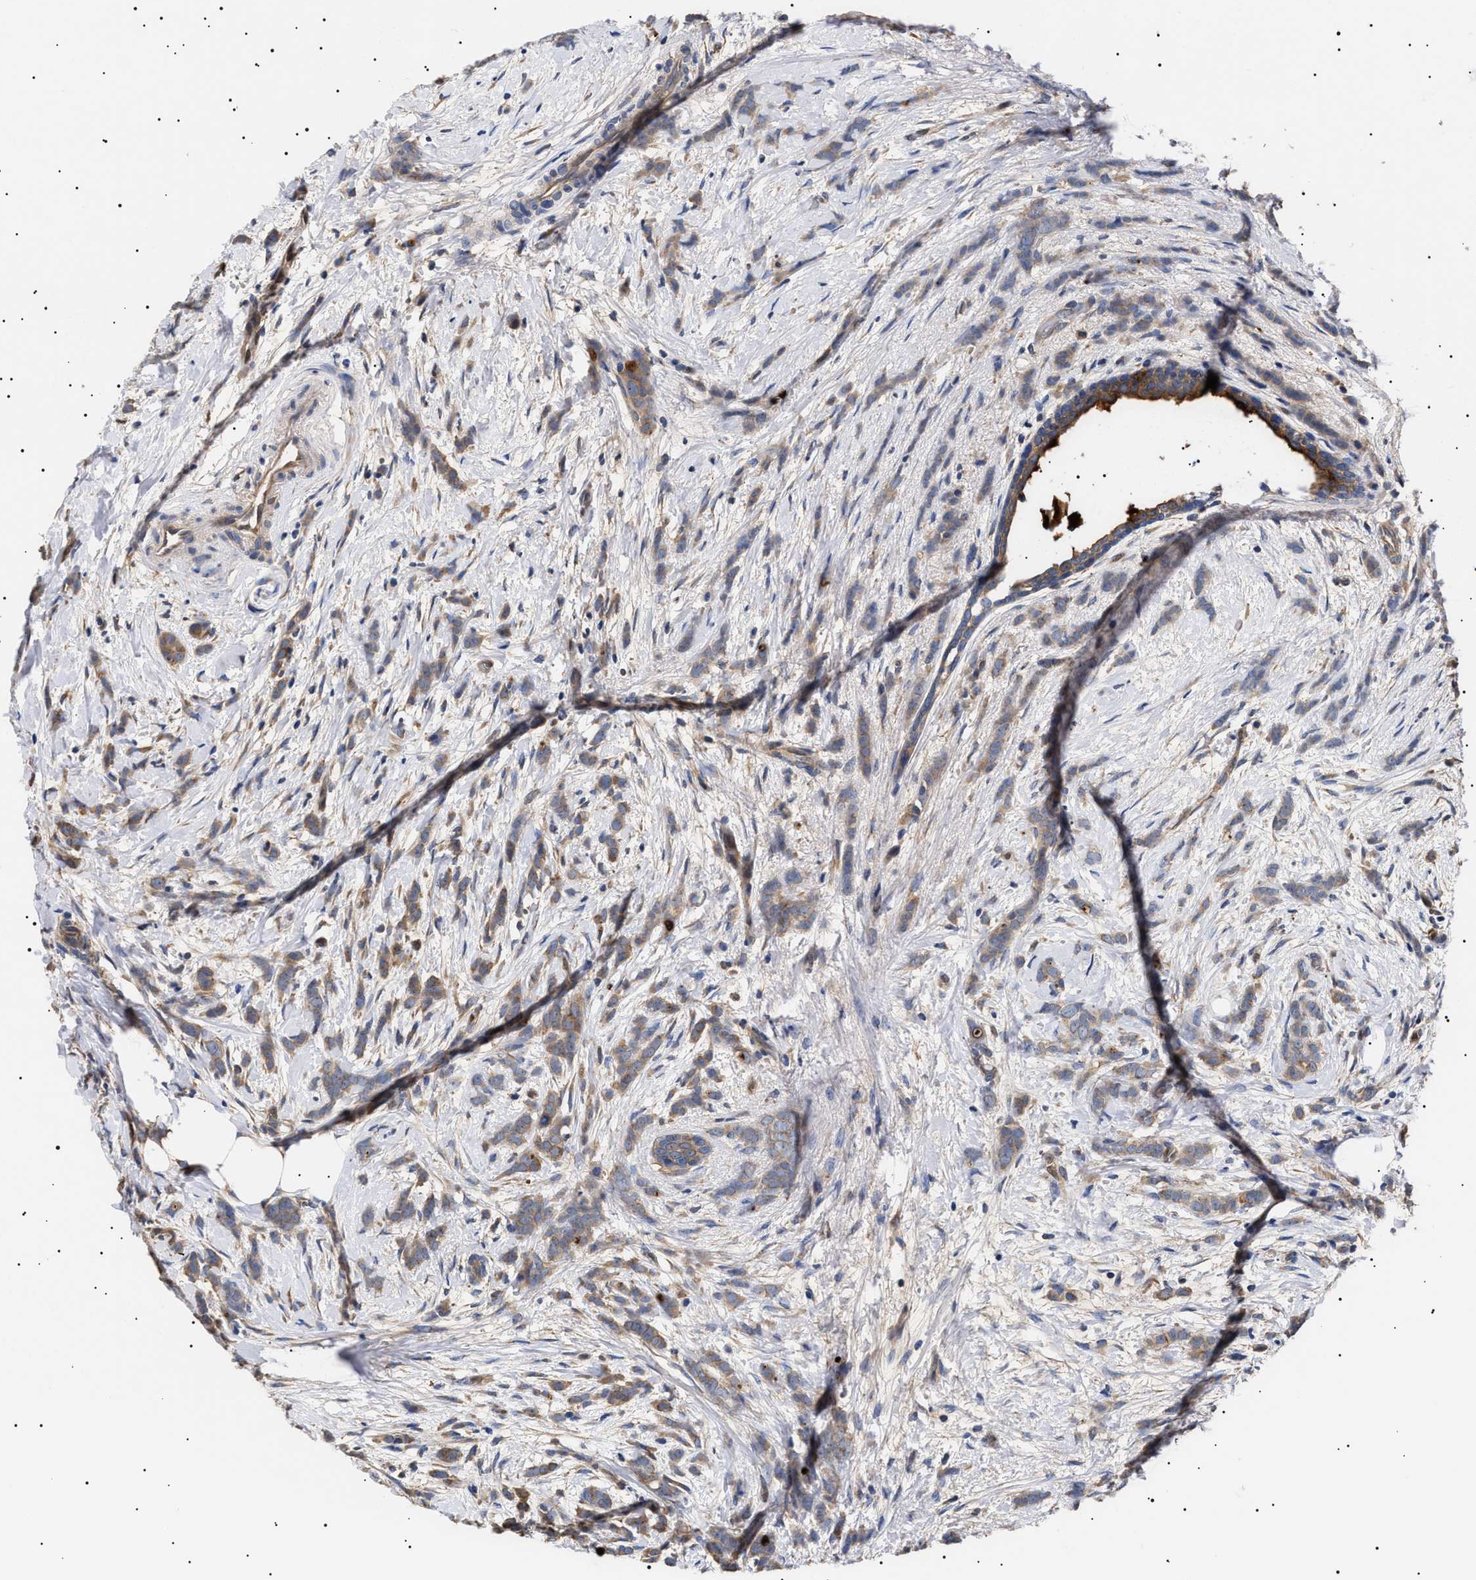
{"staining": {"intensity": "moderate", "quantity": ">75%", "location": "cytoplasmic/membranous"}, "tissue": "breast cancer", "cell_type": "Tumor cells", "image_type": "cancer", "snomed": [{"axis": "morphology", "description": "Lobular carcinoma, in situ"}, {"axis": "morphology", "description": "Lobular carcinoma"}, {"axis": "topography", "description": "Breast"}], "caption": "The histopathology image displays a brown stain indicating the presence of a protein in the cytoplasmic/membranous of tumor cells in lobular carcinoma (breast).", "gene": "KRBA1", "patient": {"sex": "female", "age": 41}}